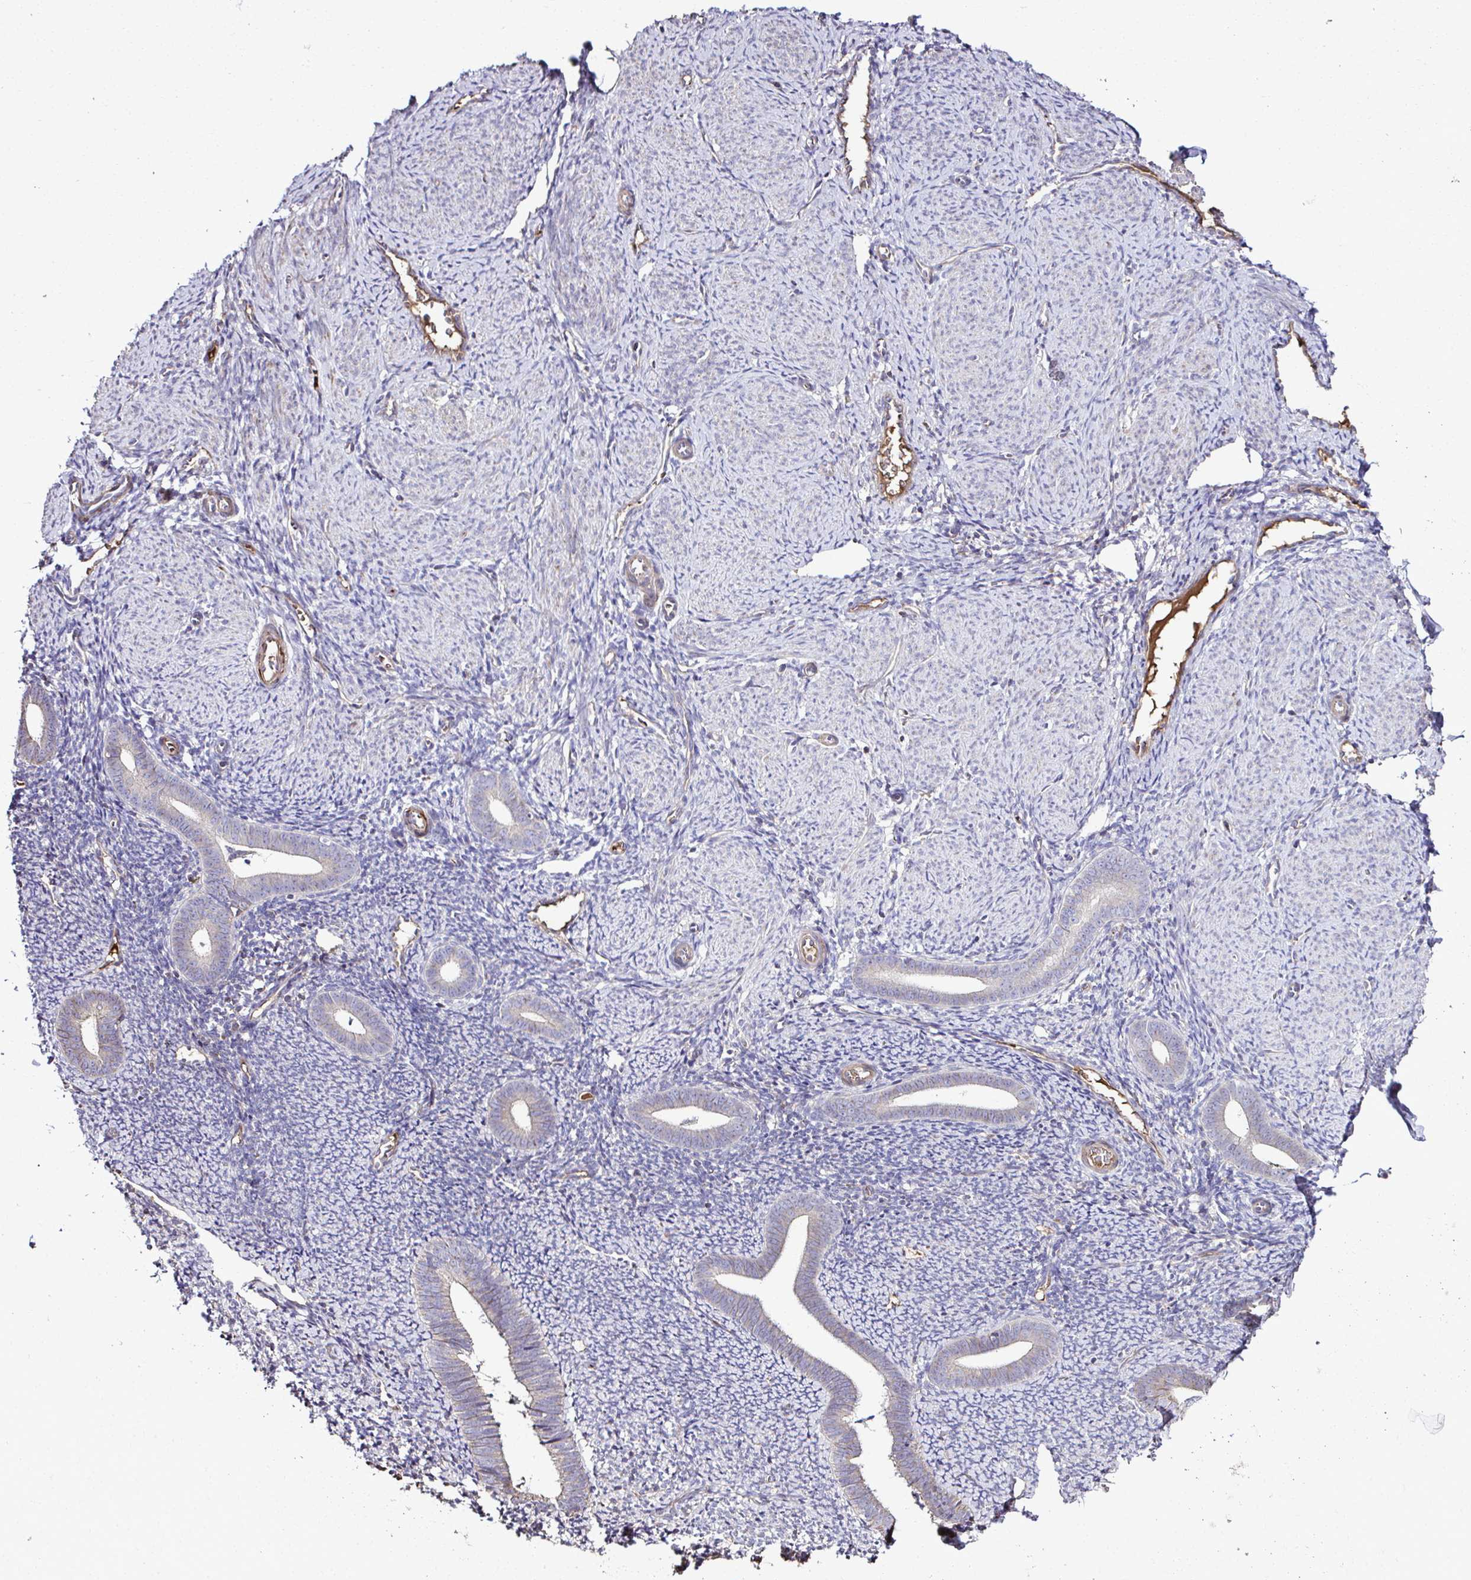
{"staining": {"intensity": "negative", "quantity": "none", "location": "none"}, "tissue": "endometrium", "cell_type": "Cells in endometrial stroma", "image_type": "normal", "snomed": [{"axis": "morphology", "description": "Normal tissue, NOS"}, {"axis": "topography", "description": "Endometrium"}], "caption": "An immunohistochemistry (IHC) micrograph of normal endometrium is shown. There is no staining in cells in endometrial stroma of endometrium.", "gene": "CCDC85C", "patient": {"sex": "female", "age": 39}}